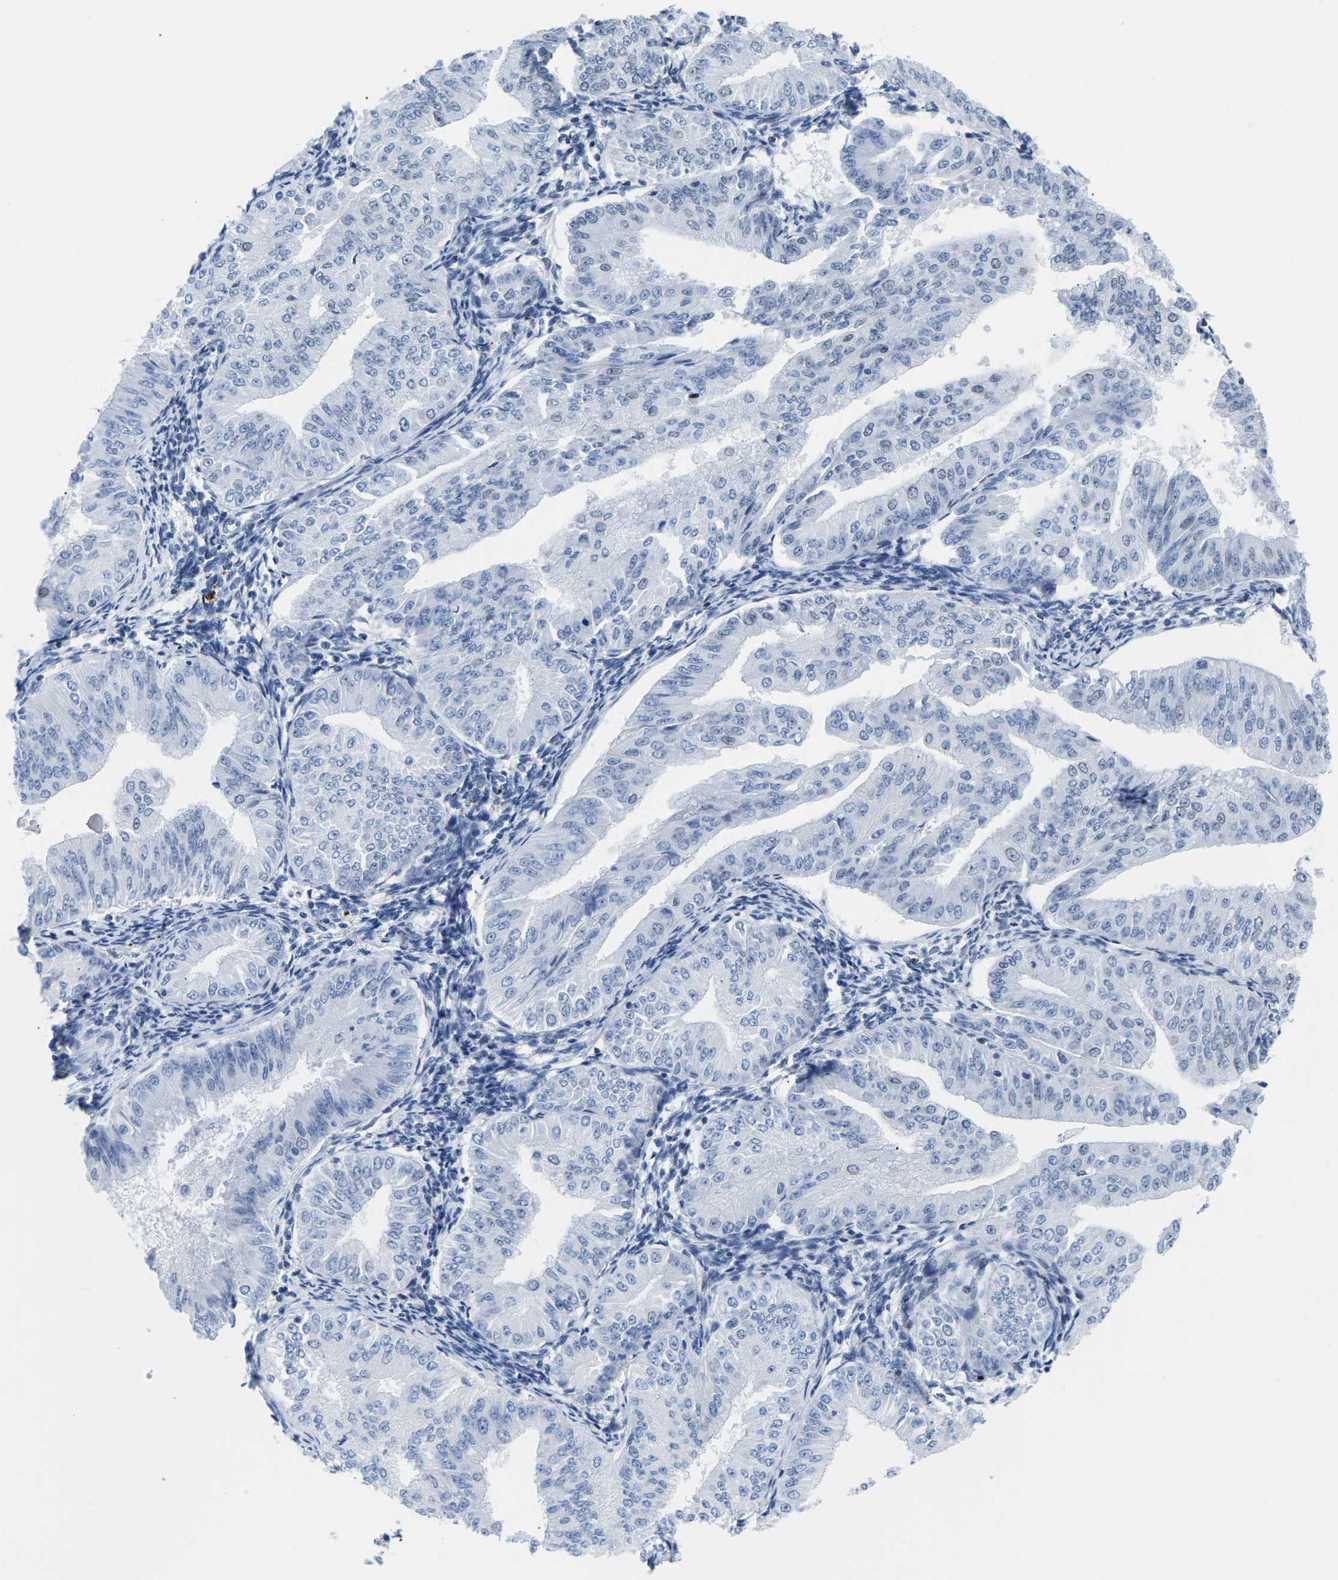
{"staining": {"intensity": "negative", "quantity": "none", "location": "none"}, "tissue": "endometrial cancer", "cell_type": "Tumor cells", "image_type": "cancer", "snomed": [{"axis": "morphology", "description": "Normal tissue, NOS"}, {"axis": "morphology", "description": "Adenocarcinoma, NOS"}, {"axis": "topography", "description": "Endometrium"}], "caption": "Photomicrograph shows no significant protein staining in tumor cells of endometrial cancer. (Stains: DAB IHC with hematoxylin counter stain, Microscopy: brightfield microscopy at high magnification).", "gene": "UPK3A", "patient": {"sex": "female", "age": 53}}